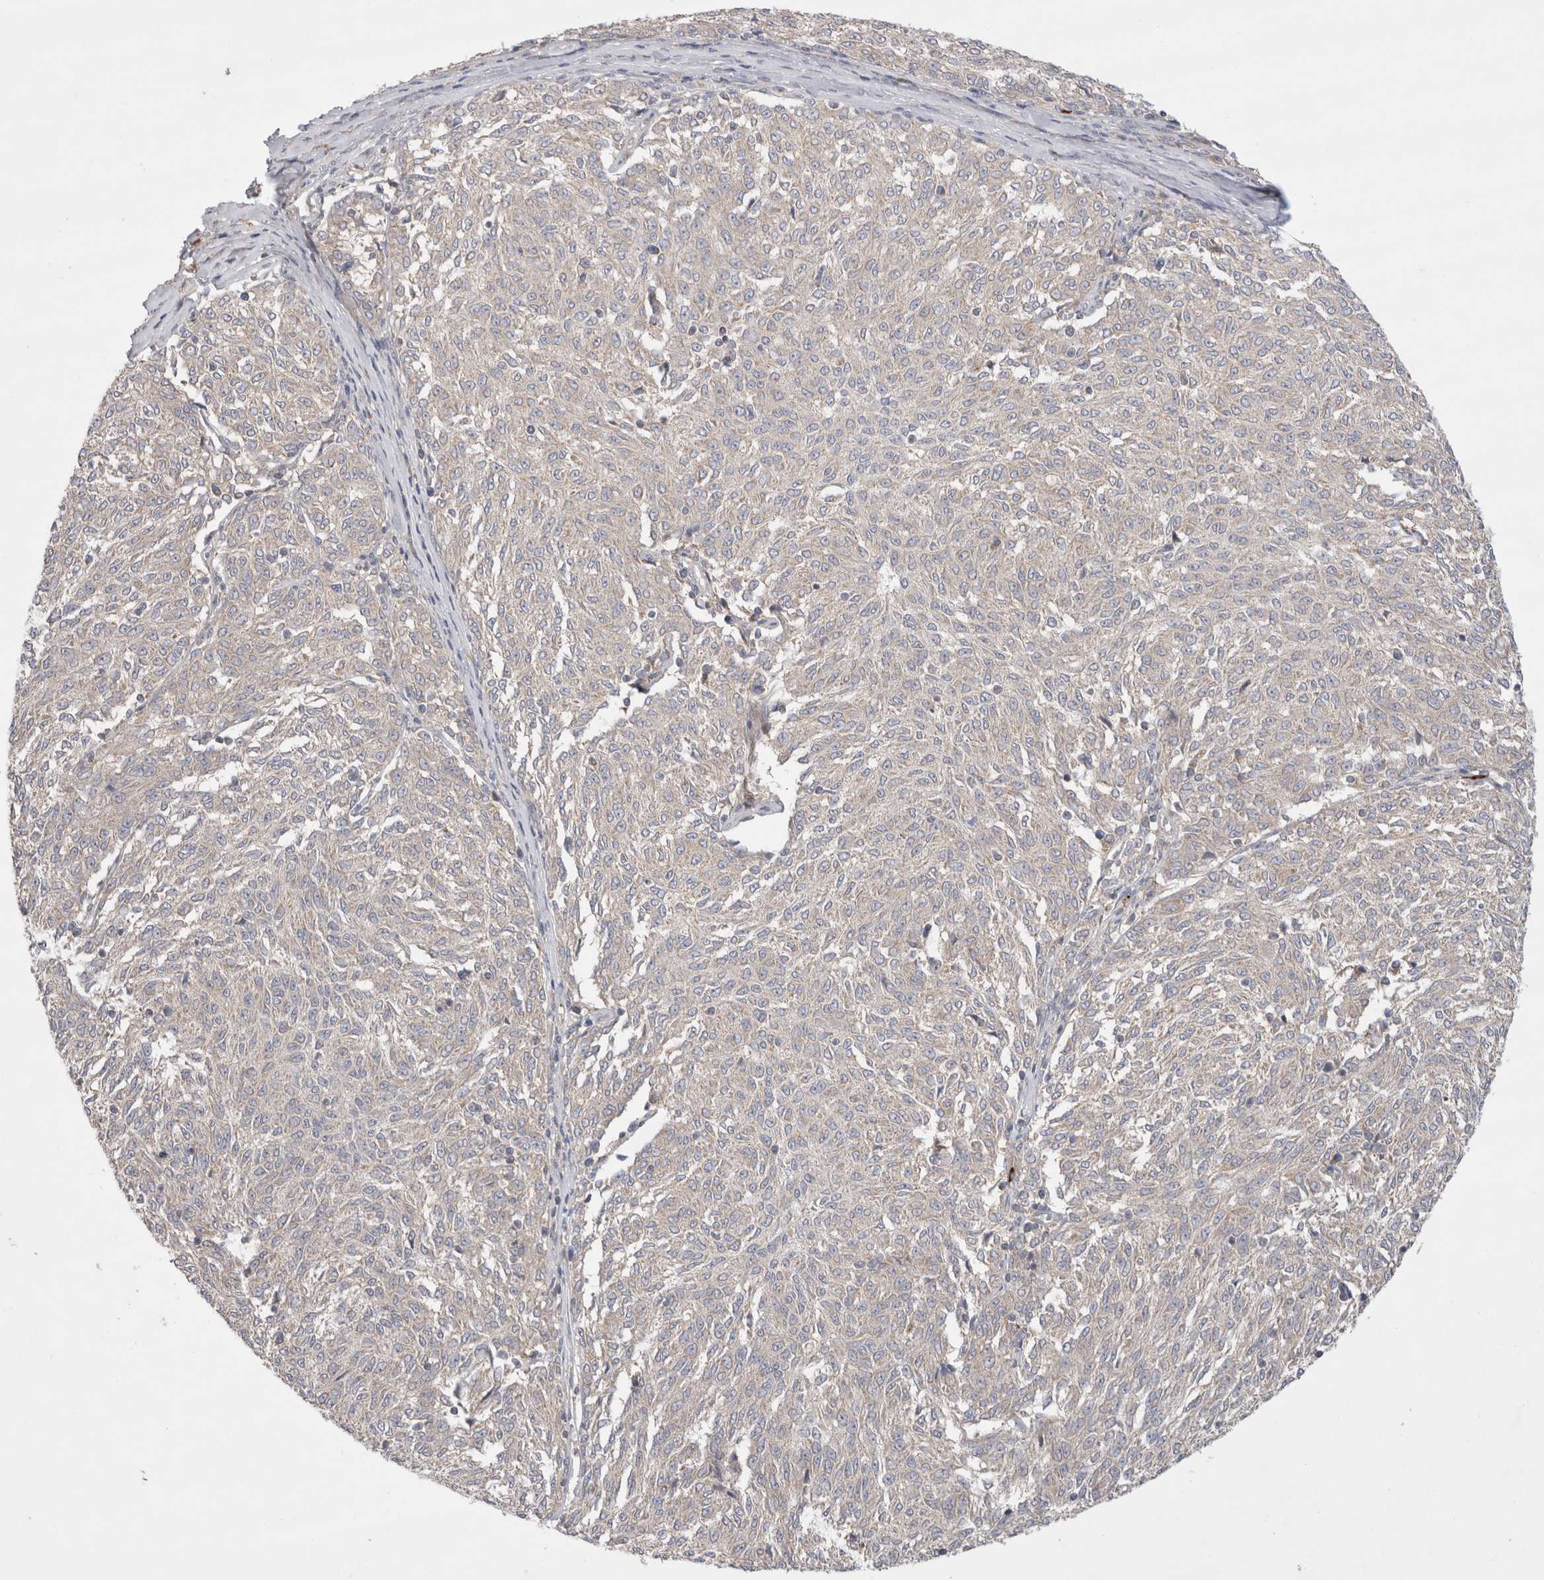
{"staining": {"intensity": "negative", "quantity": "none", "location": "none"}, "tissue": "melanoma", "cell_type": "Tumor cells", "image_type": "cancer", "snomed": [{"axis": "morphology", "description": "Malignant melanoma, NOS"}, {"axis": "topography", "description": "Skin"}], "caption": "Tumor cells are negative for brown protein staining in malignant melanoma.", "gene": "TBC1D16", "patient": {"sex": "female", "age": 72}}